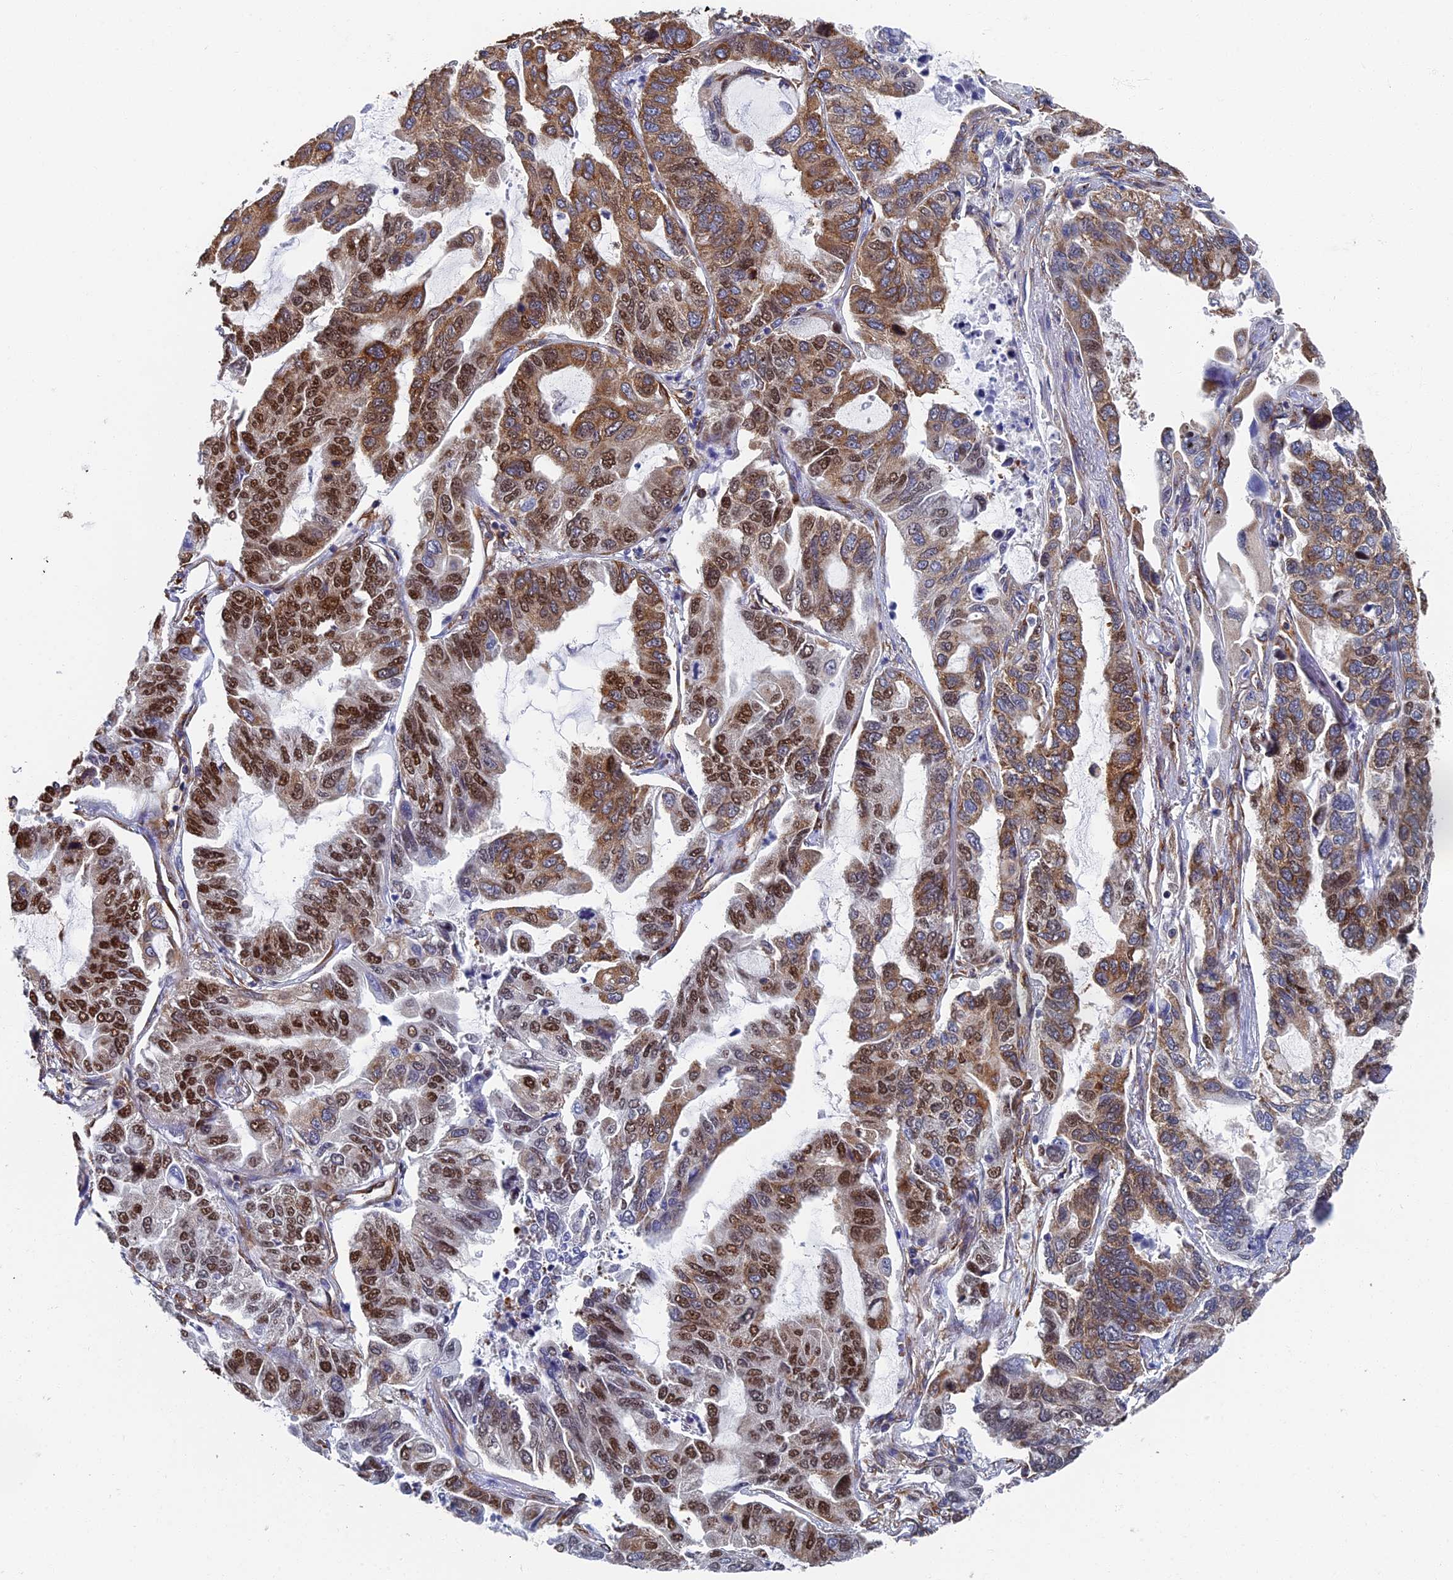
{"staining": {"intensity": "moderate", "quantity": ">75%", "location": "cytoplasmic/membranous,nuclear"}, "tissue": "lung cancer", "cell_type": "Tumor cells", "image_type": "cancer", "snomed": [{"axis": "morphology", "description": "Adenocarcinoma, NOS"}, {"axis": "topography", "description": "Lung"}], "caption": "Human lung cancer stained with a protein marker demonstrates moderate staining in tumor cells.", "gene": "YBX1", "patient": {"sex": "male", "age": 64}}